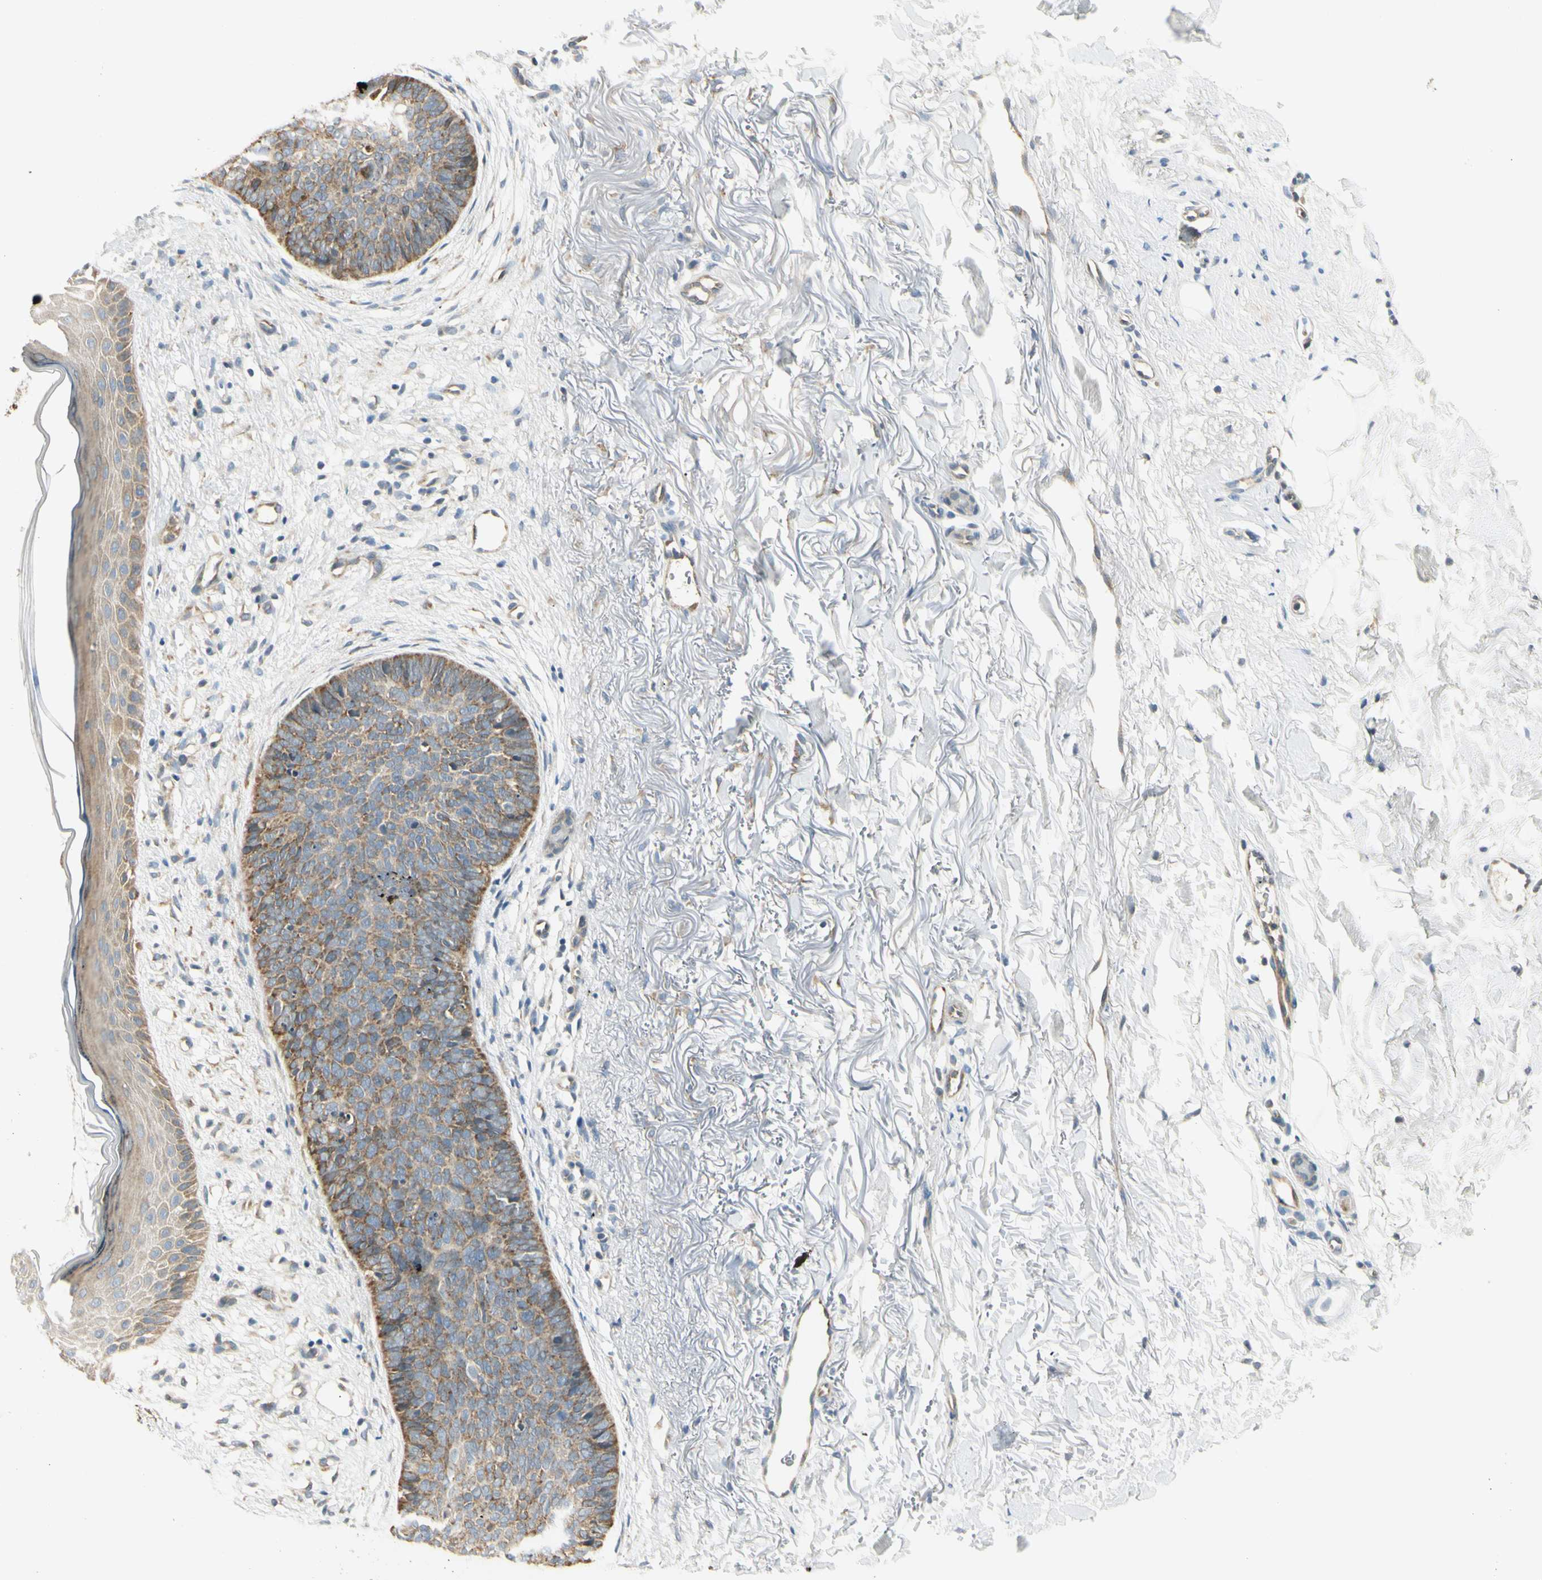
{"staining": {"intensity": "weak", "quantity": ">75%", "location": "cytoplasmic/membranous"}, "tissue": "skin cancer", "cell_type": "Tumor cells", "image_type": "cancer", "snomed": [{"axis": "morphology", "description": "Basal cell carcinoma"}, {"axis": "topography", "description": "Skin"}], "caption": "Basal cell carcinoma (skin) stained for a protein exhibits weak cytoplasmic/membranous positivity in tumor cells. Using DAB (brown) and hematoxylin (blue) stains, captured at high magnification using brightfield microscopy.", "gene": "IGDCC4", "patient": {"sex": "female", "age": 70}}